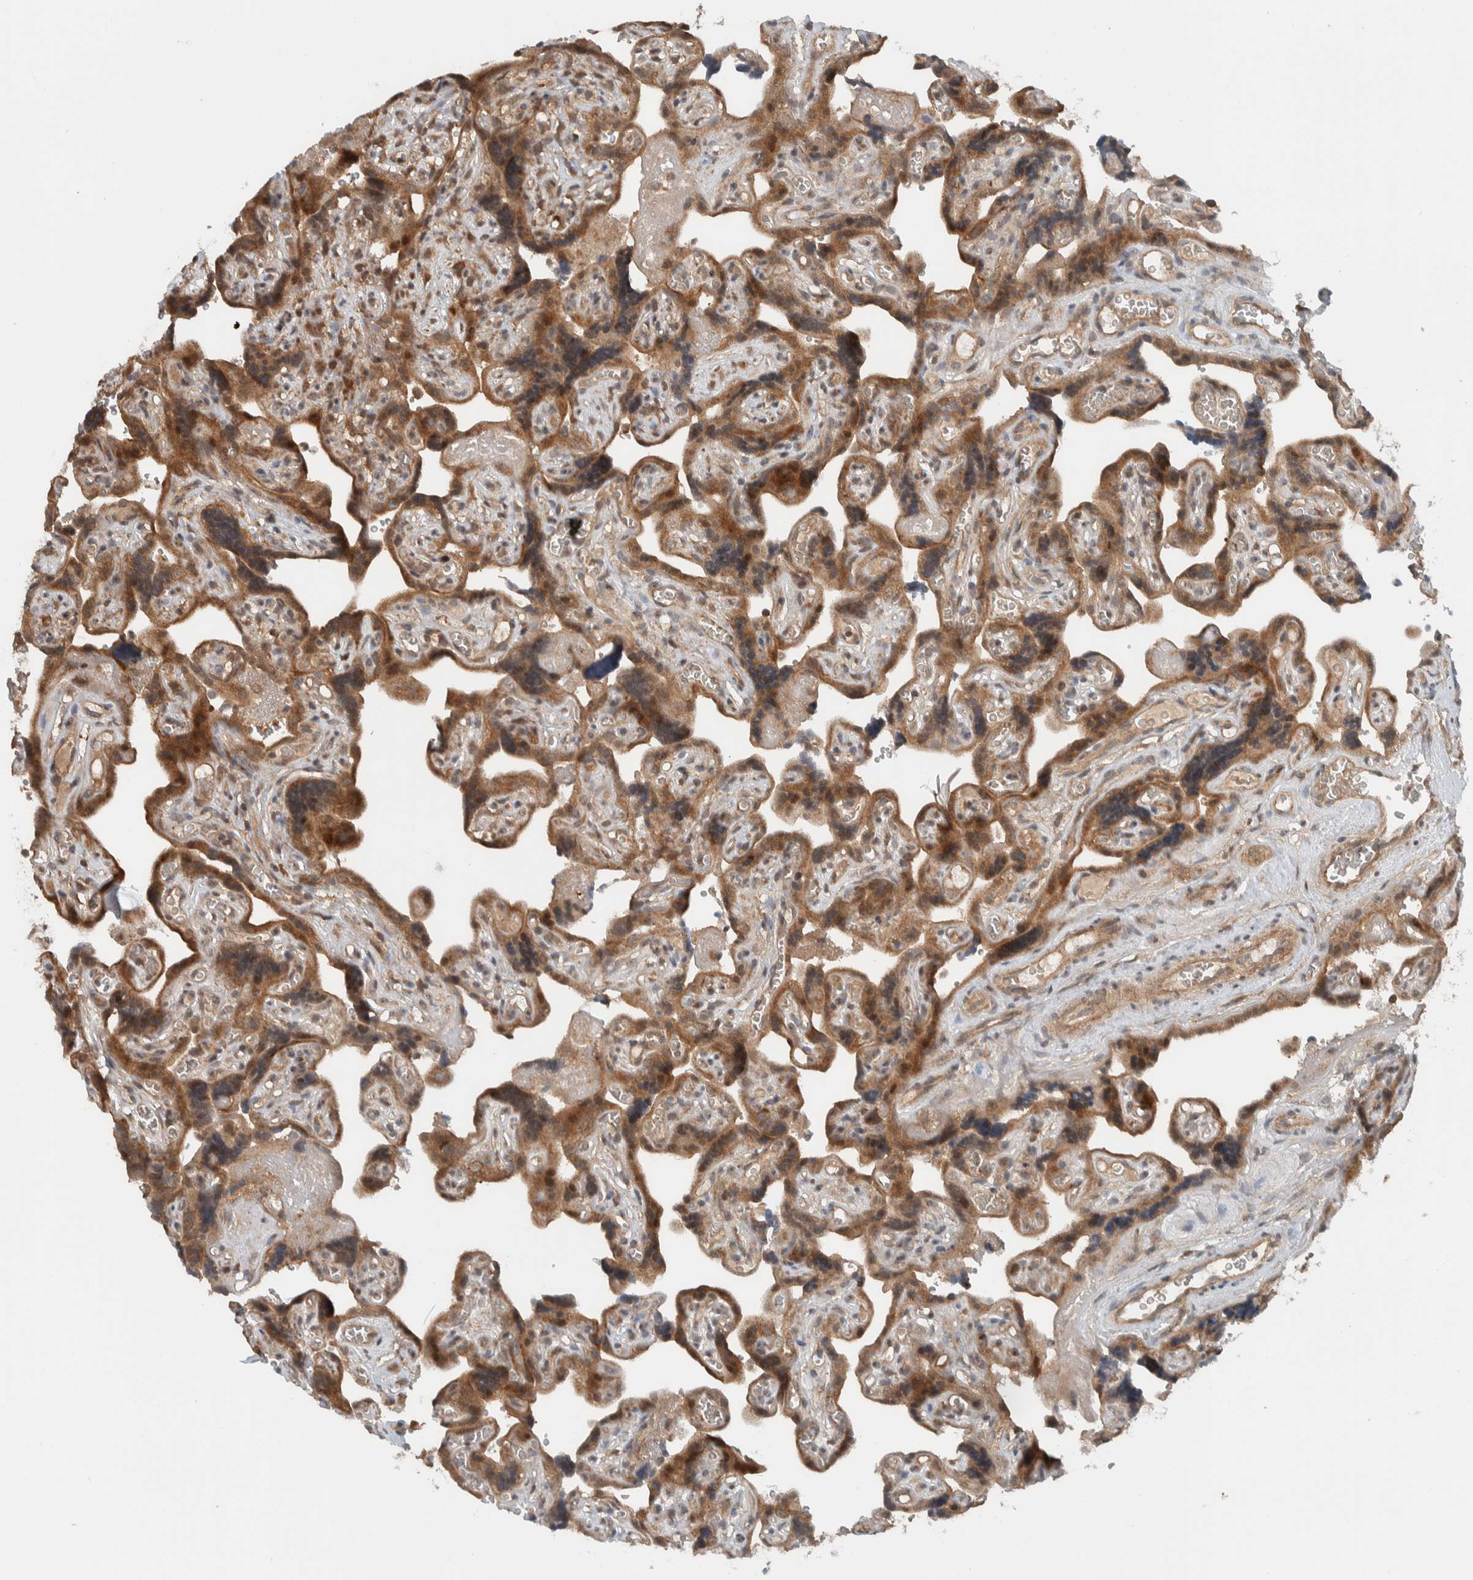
{"staining": {"intensity": "moderate", "quantity": ">75%", "location": "cytoplasmic/membranous"}, "tissue": "placenta", "cell_type": "Decidual cells", "image_type": "normal", "snomed": [{"axis": "morphology", "description": "Normal tissue, NOS"}, {"axis": "topography", "description": "Placenta"}], "caption": "DAB immunohistochemical staining of unremarkable placenta shows moderate cytoplasmic/membranous protein staining in about >75% of decidual cells.", "gene": "KLHL6", "patient": {"sex": "female", "age": 30}}